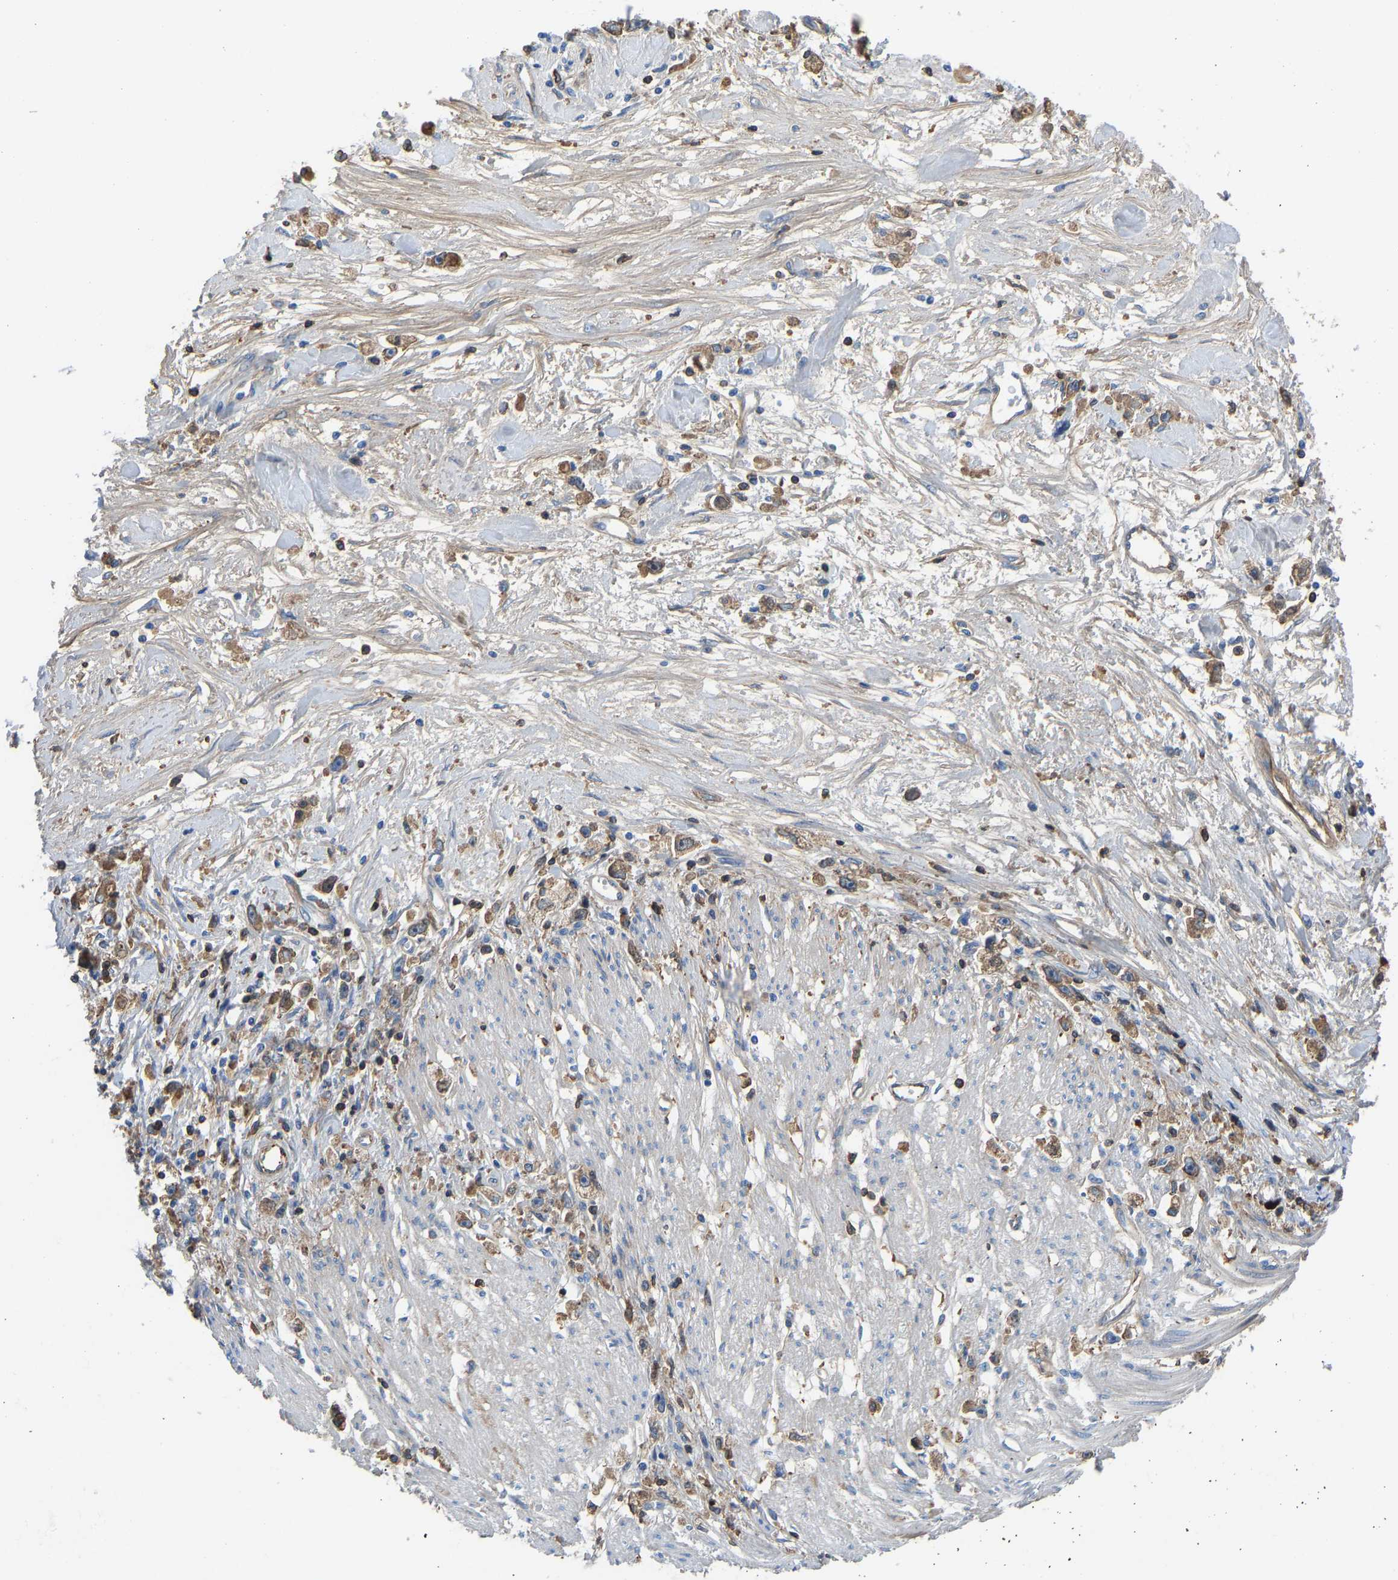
{"staining": {"intensity": "moderate", "quantity": ">75%", "location": "cytoplasmic/membranous"}, "tissue": "stomach cancer", "cell_type": "Tumor cells", "image_type": "cancer", "snomed": [{"axis": "morphology", "description": "Adenocarcinoma, NOS"}, {"axis": "topography", "description": "Stomach"}], "caption": "A medium amount of moderate cytoplasmic/membranous expression is seen in about >75% of tumor cells in stomach adenocarcinoma tissue.", "gene": "HSPG2", "patient": {"sex": "female", "age": 59}}